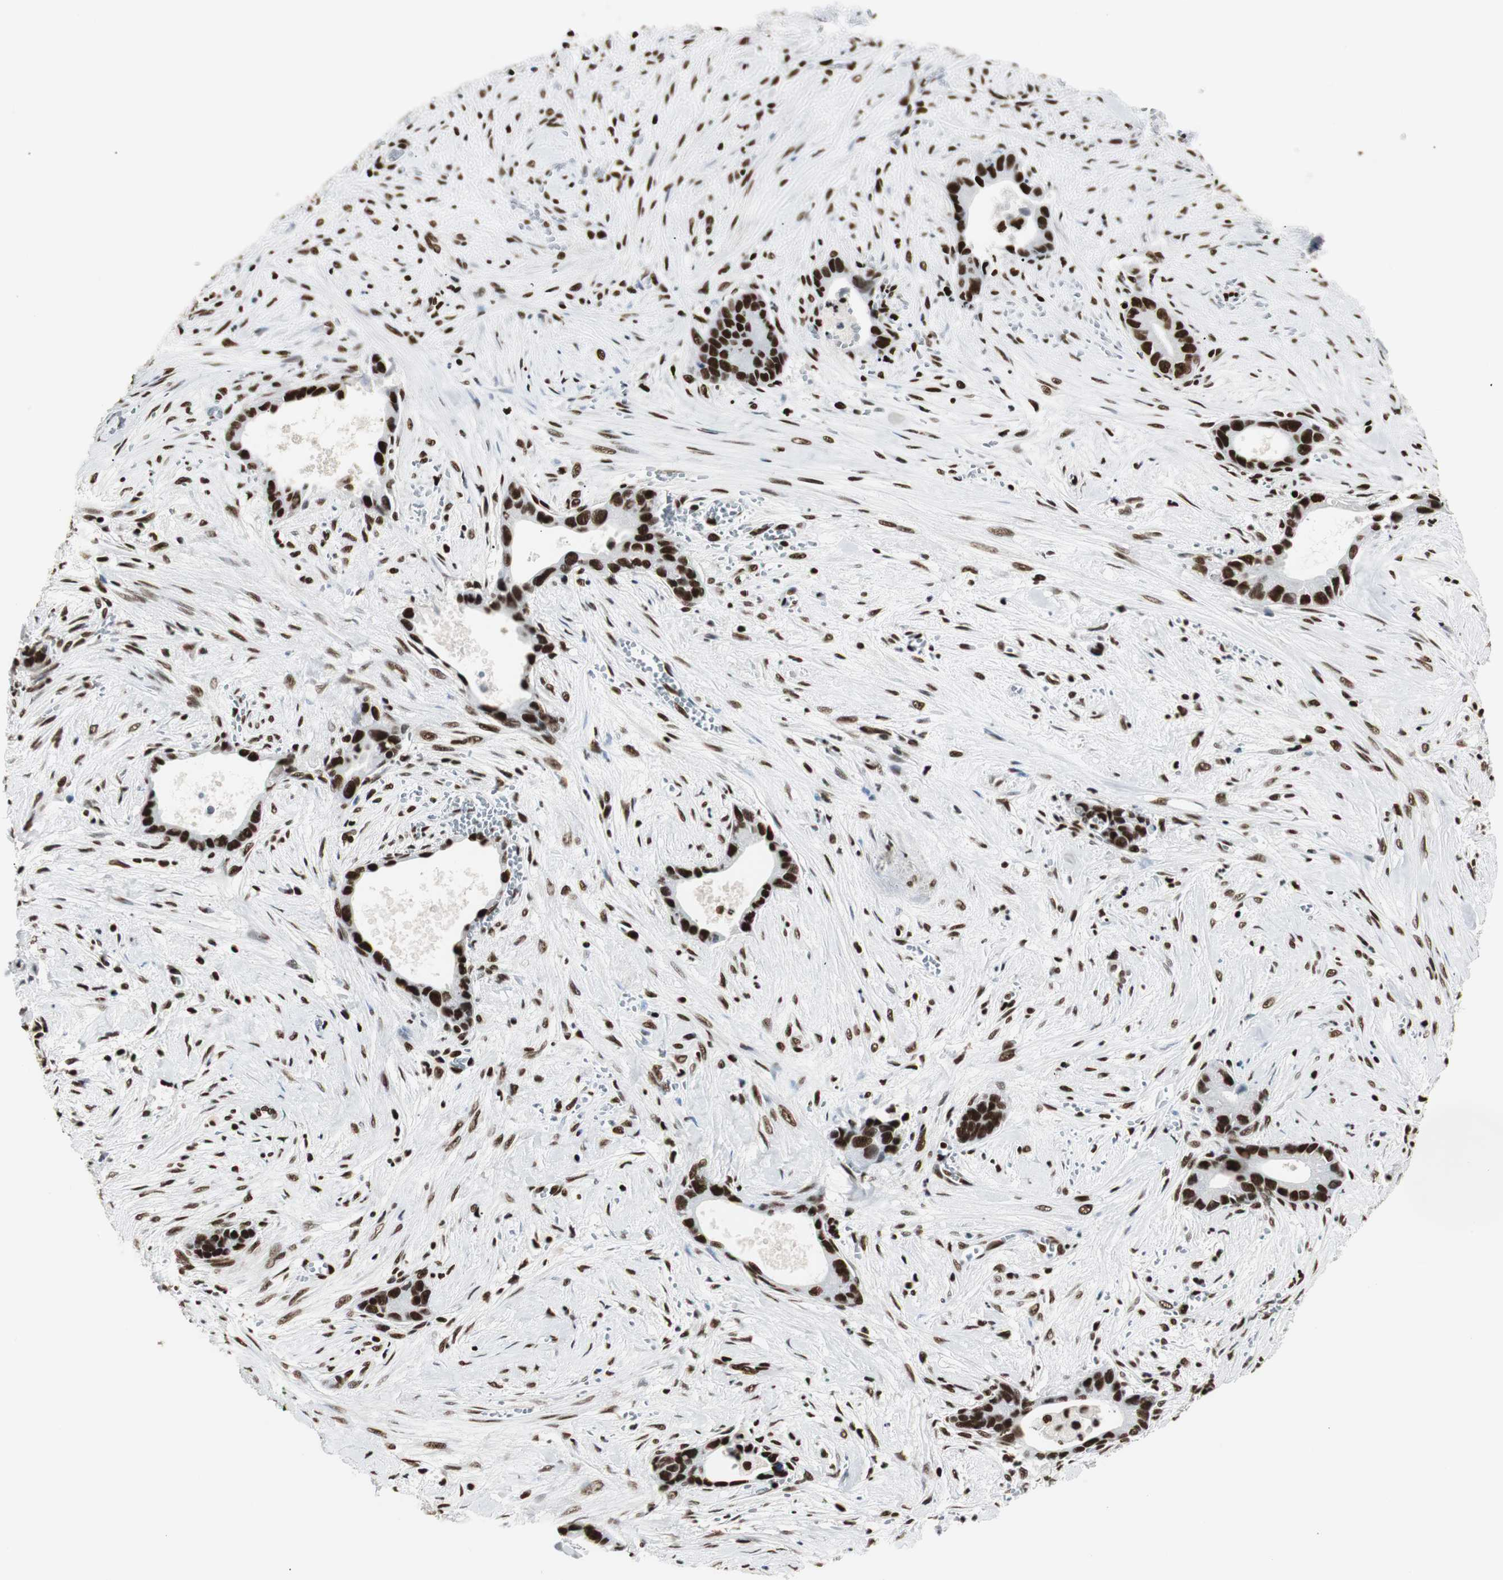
{"staining": {"intensity": "strong", "quantity": ">75%", "location": "nuclear"}, "tissue": "liver cancer", "cell_type": "Tumor cells", "image_type": "cancer", "snomed": [{"axis": "morphology", "description": "Cholangiocarcinoma"}, {"axis": "topography", "description": "Liver"}], "caption": "Protein expression by immunohistochemistry demonstrates strong nuclear staining in approximately >75% of tumor cells in liver cancer.", "gene": "MTA2", "patient": {"sex": "female", "age": 55}}